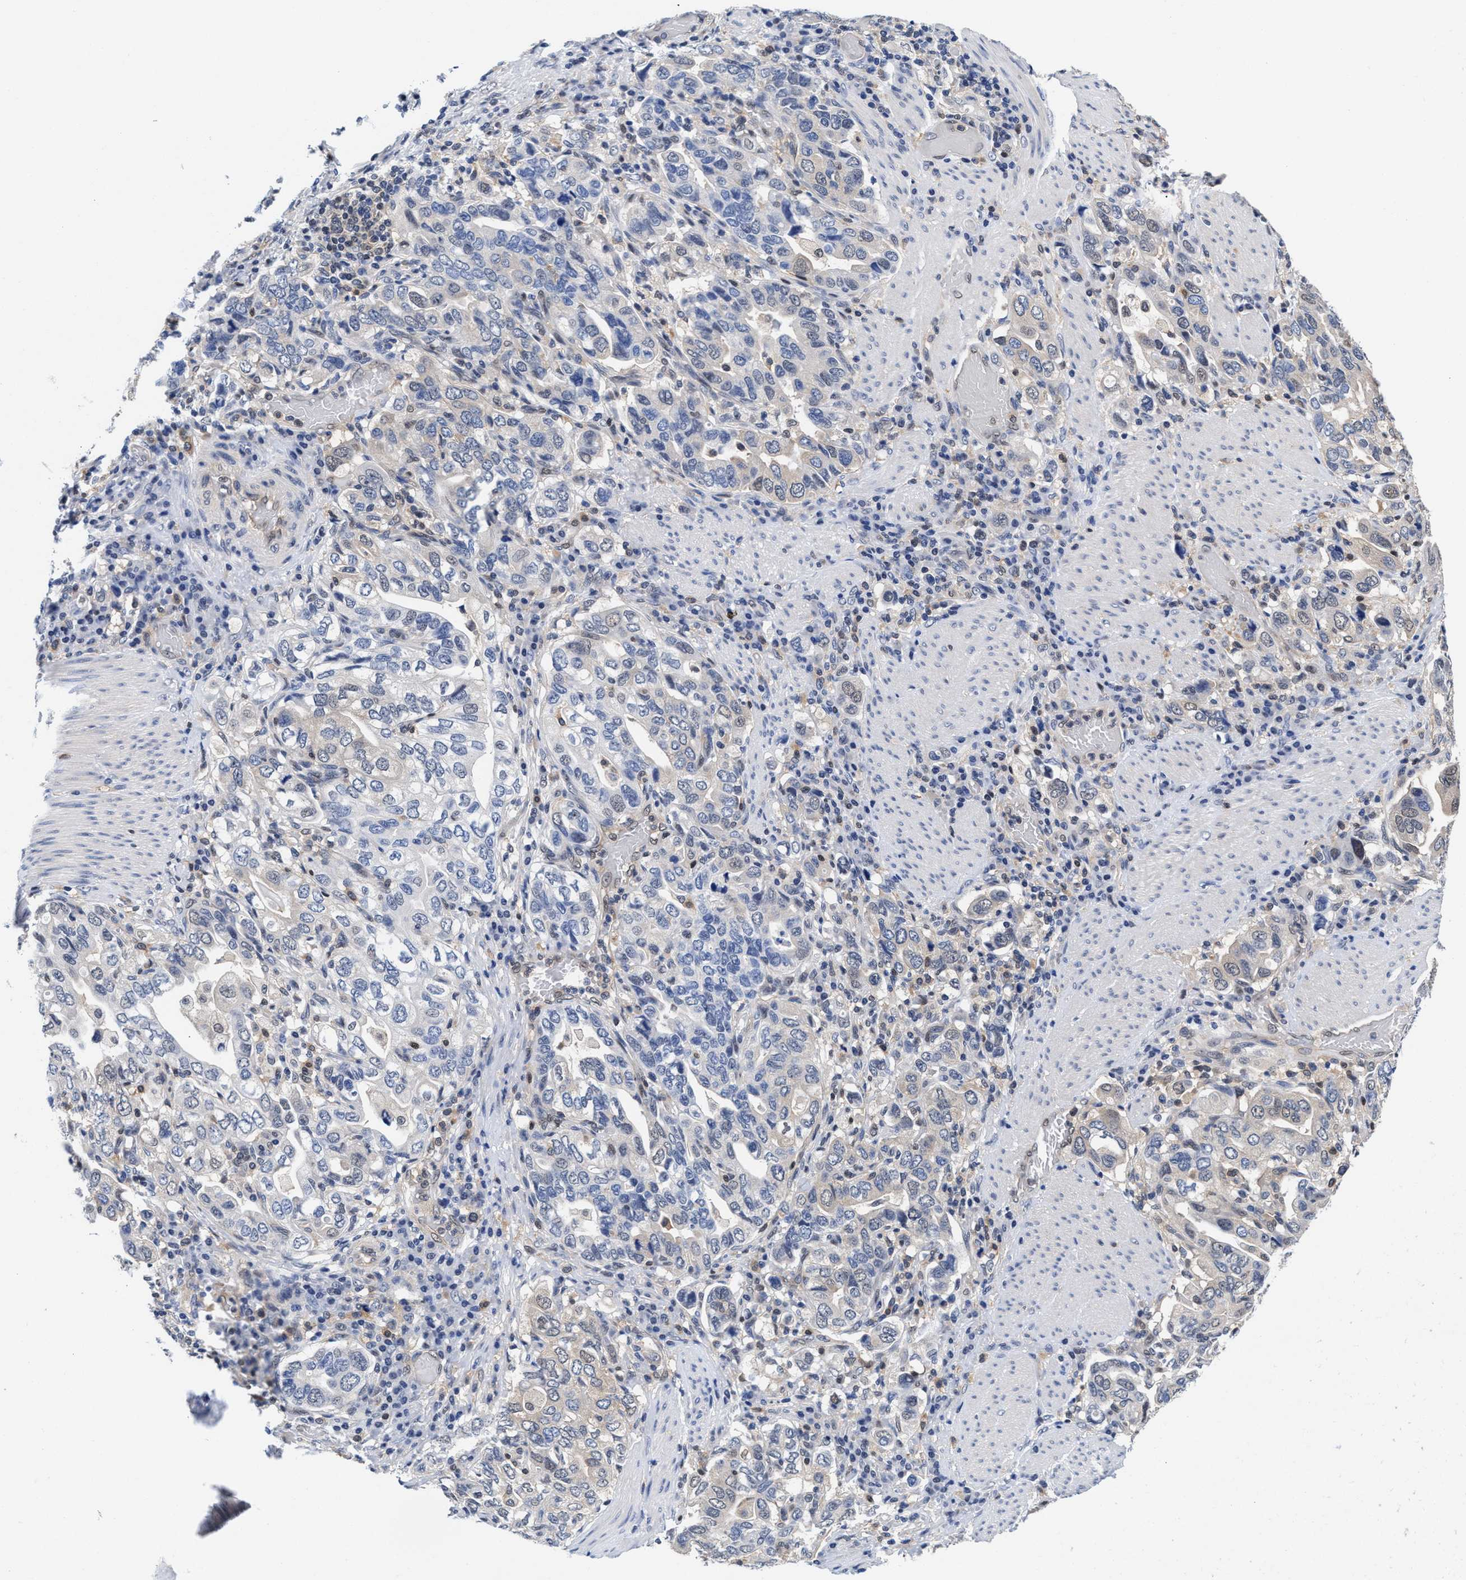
{"staining": {"intensity": "negative", "quantity": "none", "location": "none"}, "tissue": "stomach cancer", "cell_type": "Tumor cells", "image_type": "cancer", "snomed": [{"axis": "morphology", "description": "Adenocarcinoma, NOS"}, {"axis": "topography", "description": "Stomach, upper"}], "caption": "Tumor cells show no significant expression in stomach adenocarcinoma.", "gene": "ACLY", "patient": {"sex": "male", "age": 62}}